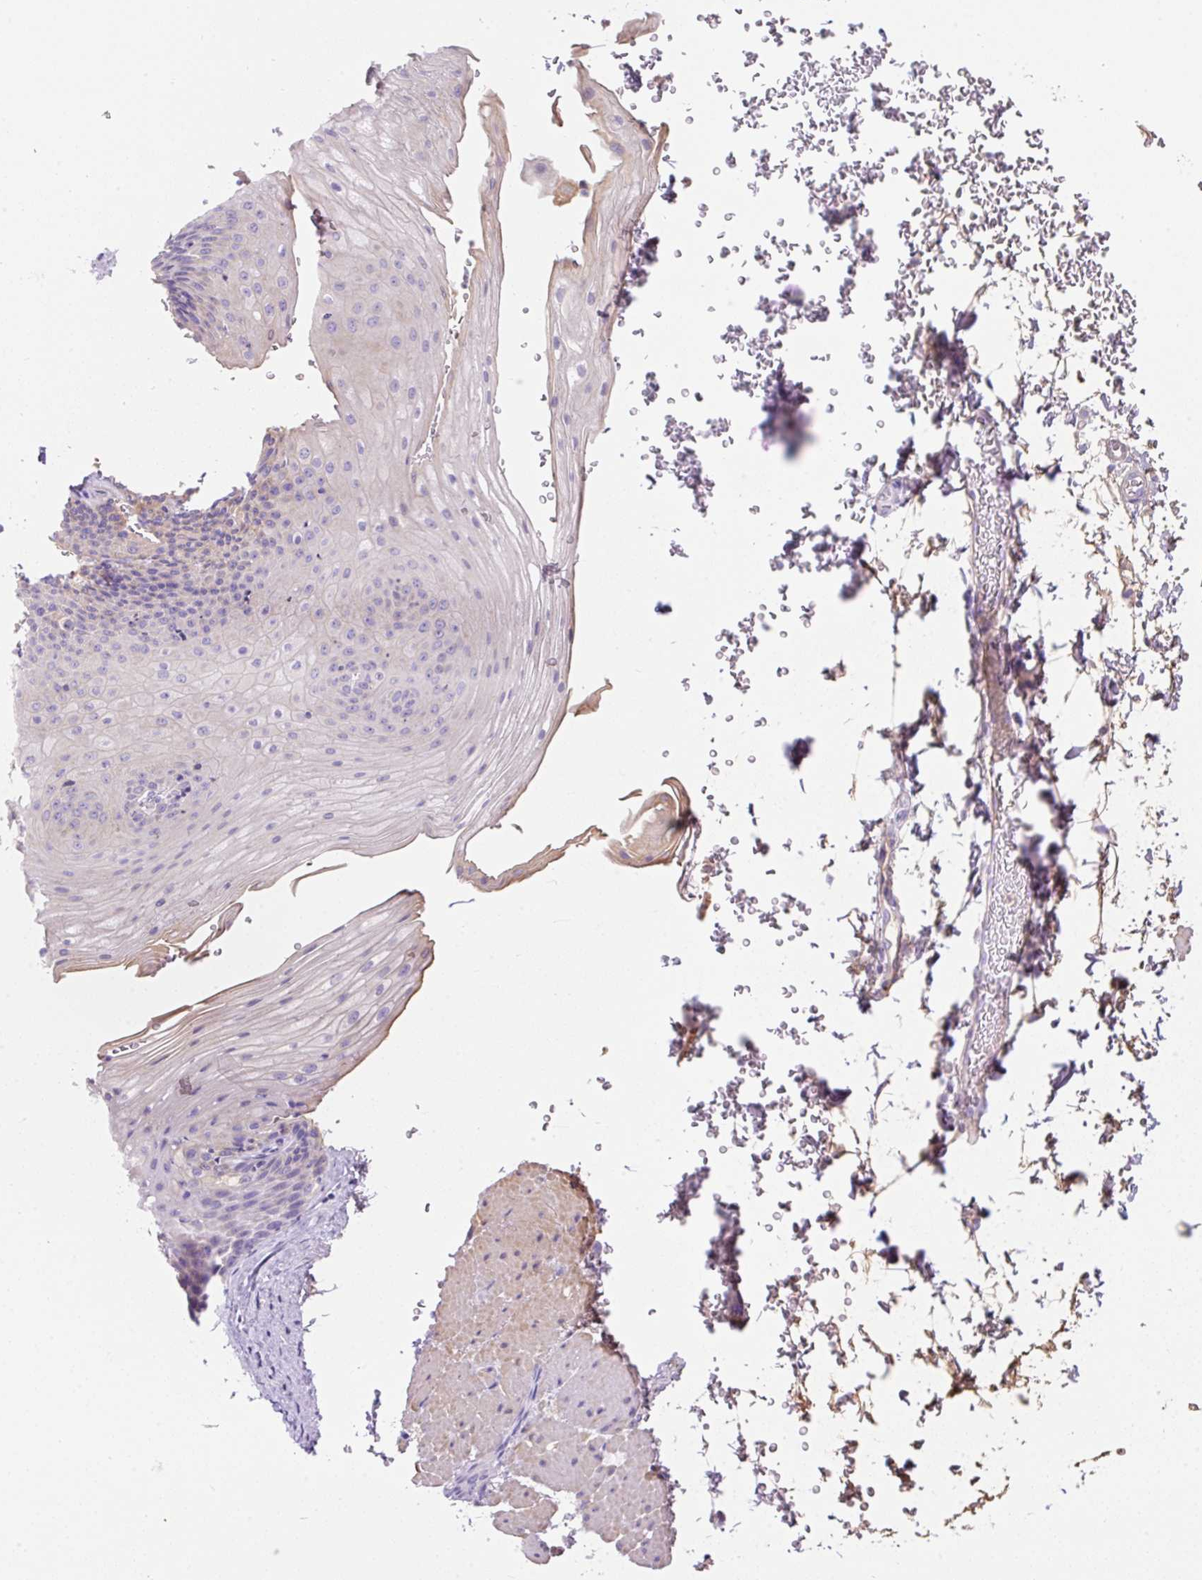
{"staining": {"intensity": "negative", "quantity": "none", "location": "none"}, "tissue": "esophagus", "cell_type": "Squamous epithelial cells", "image_type": "normal", "snomed": [{"axis": "morphology", "description": "Normal tissue, NOS"}, {"axis": "topography", "description": "Esophagus"}], "caption": "Immunohistochemical staining of benign human esophagus shows no significant positivity in squamous epithelial cells.", "gene": "TDRD15", "patient": {"sex": "female", "age": 66}}